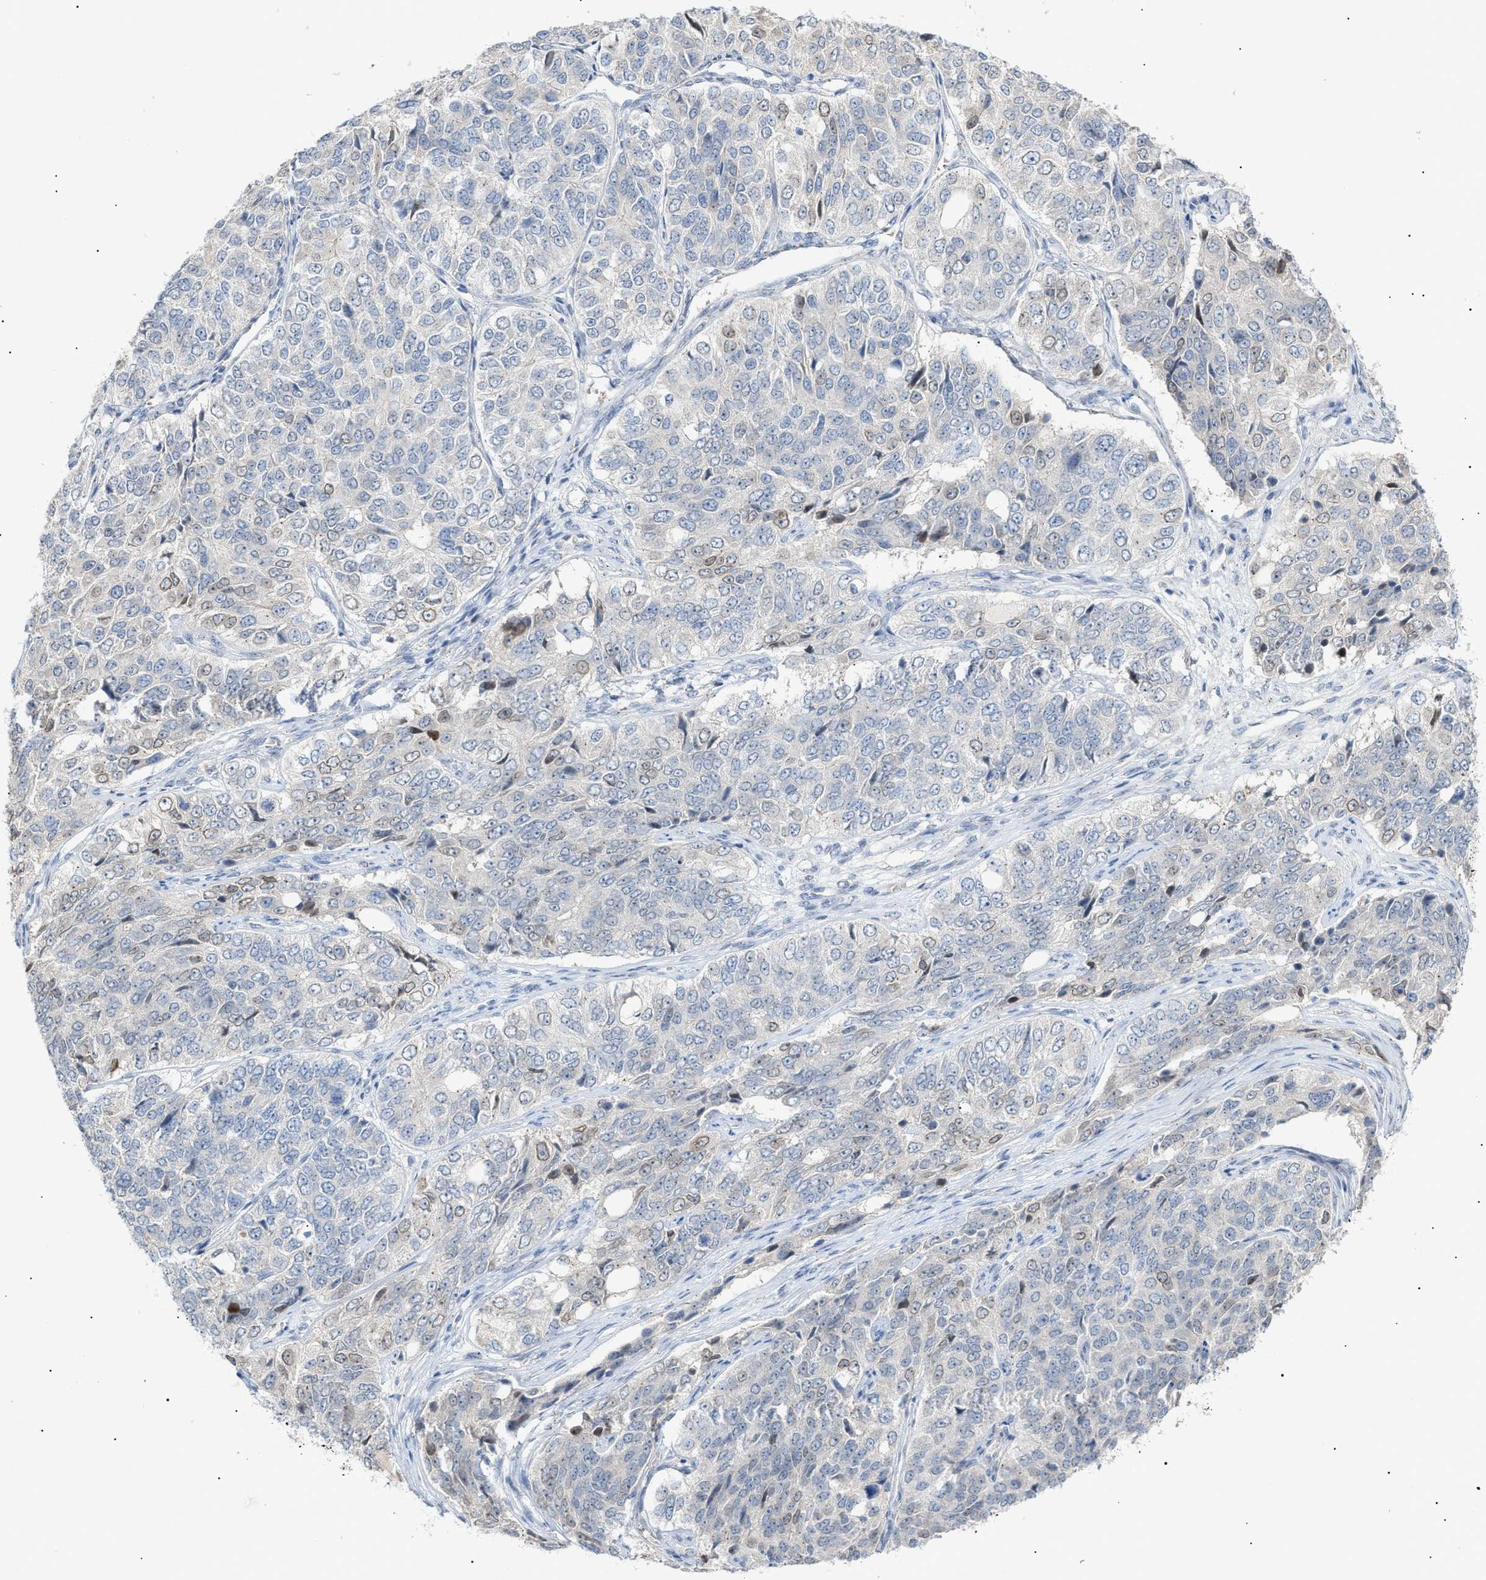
{"staining": {"intensity": "weak", "quantity": "<25%", "location": "cytoplasmic/membranous,nuclear"}, "tissue": "ovarian cancer", "cell_type": "Tumor cells", "image_type": "cancer", "snomed": [{"axis": "morphology", "description": "Carcinoma, endometroid"}, {"axis": "topography", "description": "Ovary"}], "caption": "Tumor cells are negative for protein expression in human ovarian cancer.", "gene": "SLC25A31", "patient": {"sex": "female", "age": 51}}